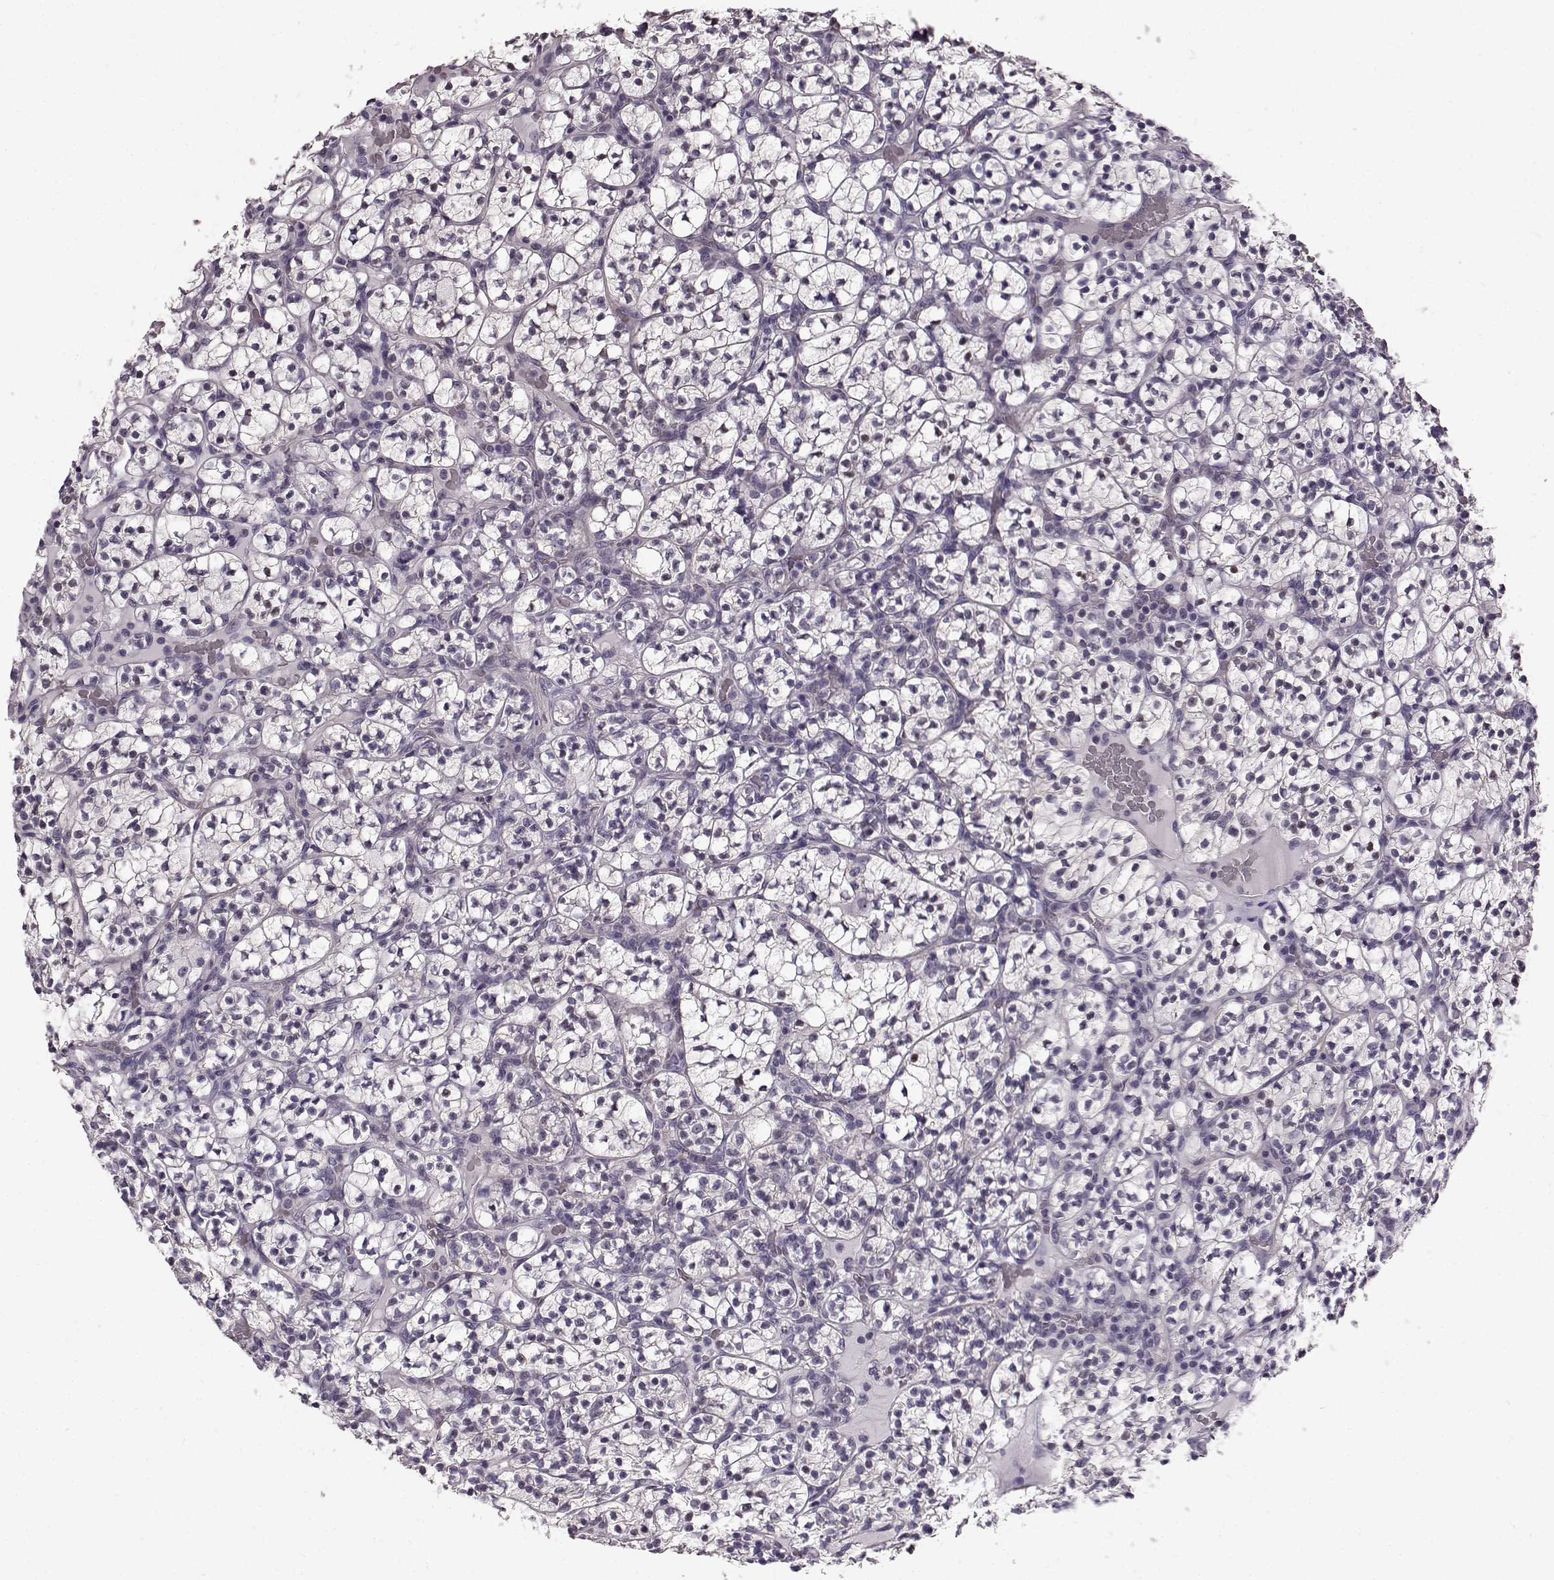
{"staining": {"intensity": "negative", "quantity": "none", "location": "none"}, "tissue": "renal cancer", "cell_type": "Tumor cells", "image_type": "cancer", "snomed": [{"axis": "morphology", "description": "Adenocarcinoma, NOS"}, {"axis": "topography", "description": "Kidney"}], "caption": "DAB (3,3'-diaminobenzidine) immunohistochemical staining of renal cancer reveals no significant staining in tumor cells. (DAB IHC, high magnification).", "gene": "SLCO3A1", "patient": {"sex": "female", "age": 89}}